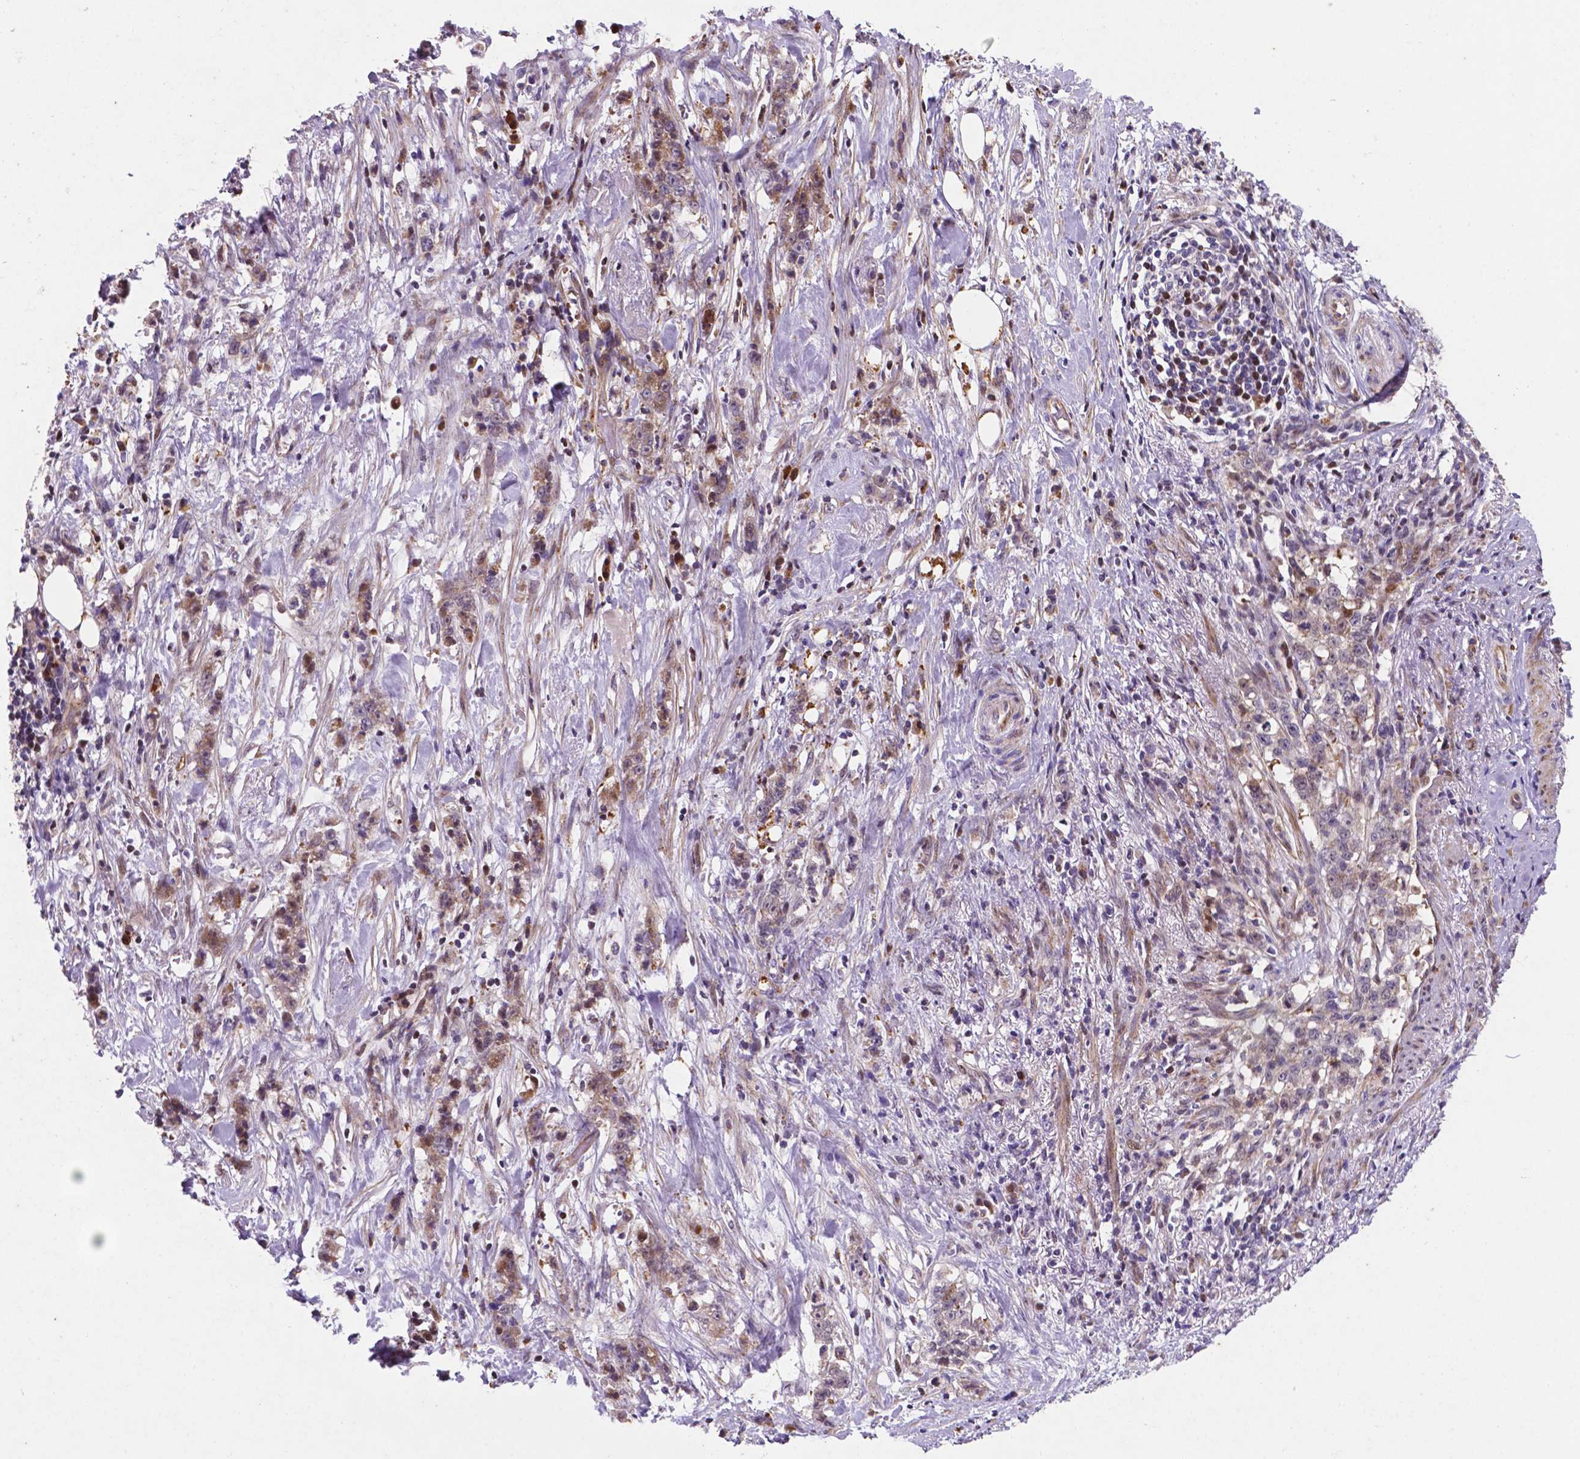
{"staining": {"intensity": "strong", "quantity": "<25%", "location": "nuclear"}, "tissue": "stomach cancer", "cell_type": "Tumor cells", "image_type": "cancer", "snomed": [{"axis": "morphology", "description": "Adenocarcinoma, NOS"}, {"axis": "topography", "description": "Stomach, lower"}], "caption": "The photomicrograph exhibits a brown stain indicating the presence of a protein in the nuclear of tumor cells in adenocarcinoma (stomach).", "gene": "TM4SF20", "patient": {"sex": "male", "age": 88}}